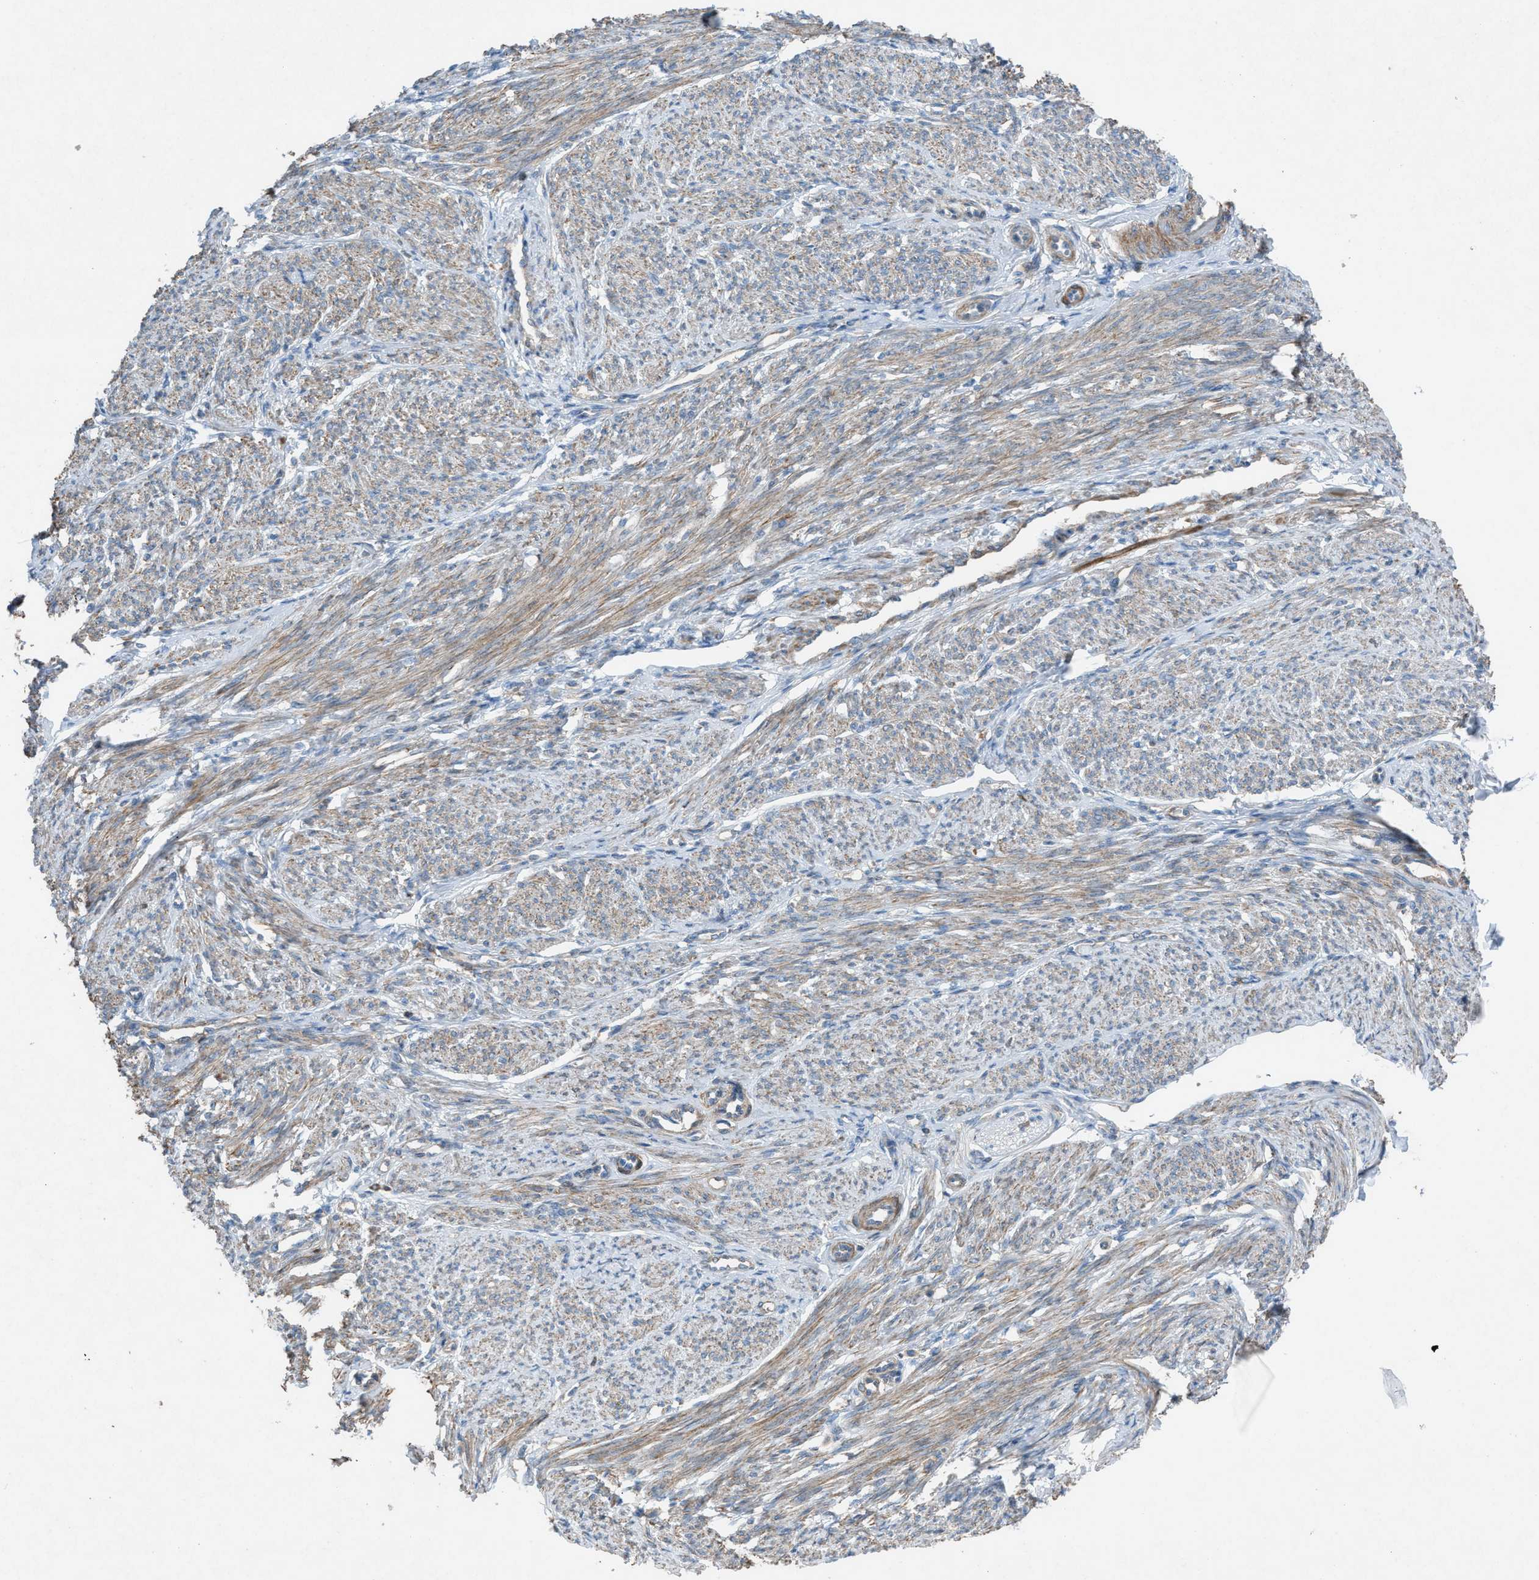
{"staining": {"intensity": "moderate", "quantity": ">75%", "location": "cytoplasmic/membranous"}, "tissue": "smooth muscle", "cell_type": "Smooth muscle cells", "image_type": "normal", "snomed": [{"axis": "morphology", "description": "Normal tissue, NOS"}, {"axis": "topography", "description": "Smooth muscle"}], "caption": "Immunohistochemistry image of unremarkable smooth muscle: smooth muscle stained using immunohistochemistry reveals medium levels of moderate protein expression localized specifically in the cytoplasmic/membranous of smooth muscle cells, appearing as a cytoplasmic/membranous brown color.", "gene": "NCK2", "patient": {"sex": "female", "age": 65}}